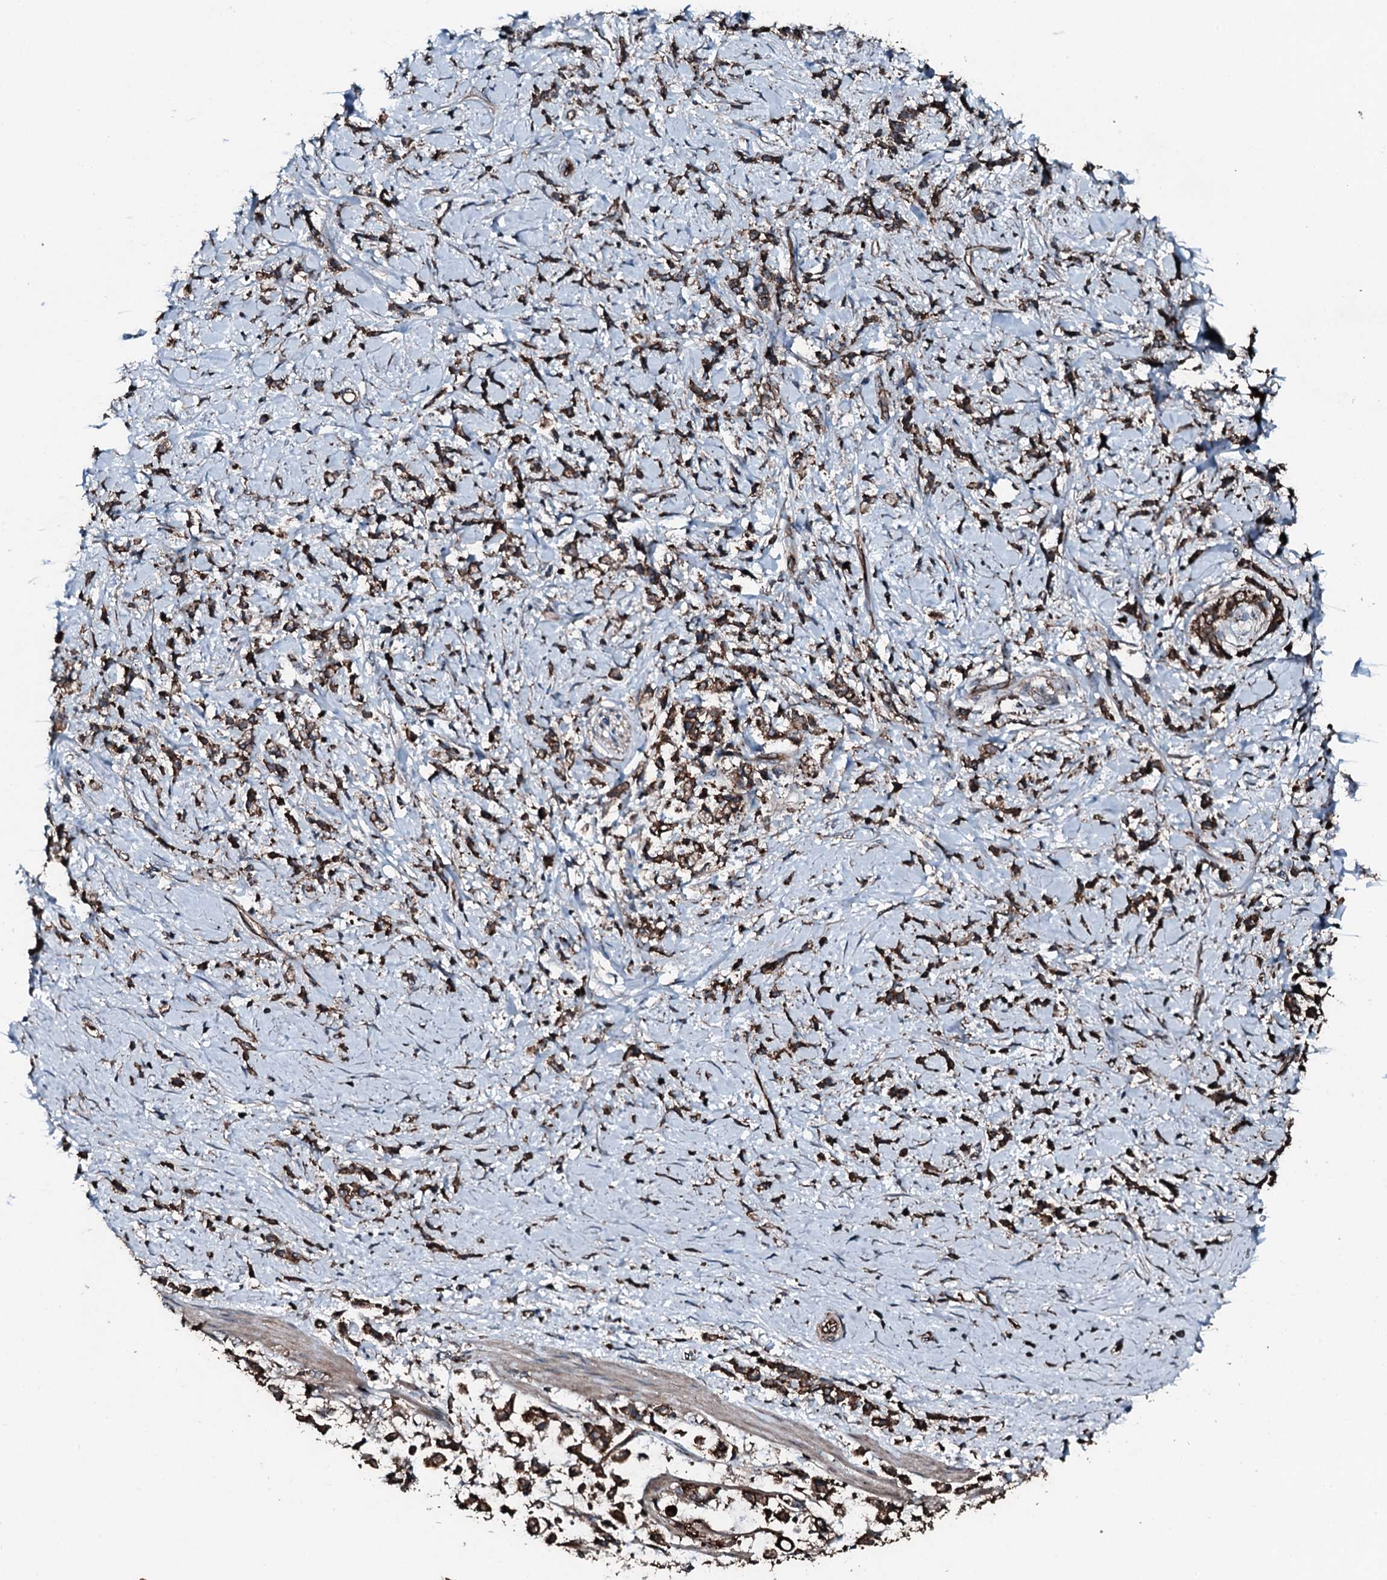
{"staining": {"intensity": "strong", "quantity": ">75%", "location": "cytoplasmic/membranous"}, "tissue": "stomach cancer", "cell_type": "Tumor cells", "image_type": "cancer", "snomed": [{"axis": "morphology", "description": "Adenocarcinoma, NOS"}, {"axis": "topography", "description": "Stomach"}], "caption": "Strong cytoplasmic/membranous staining is present in about >75% of tumor cells in stomach cancer.", "gene": "SLC25A38", "patient": {"sex": "female", "age": 60}}